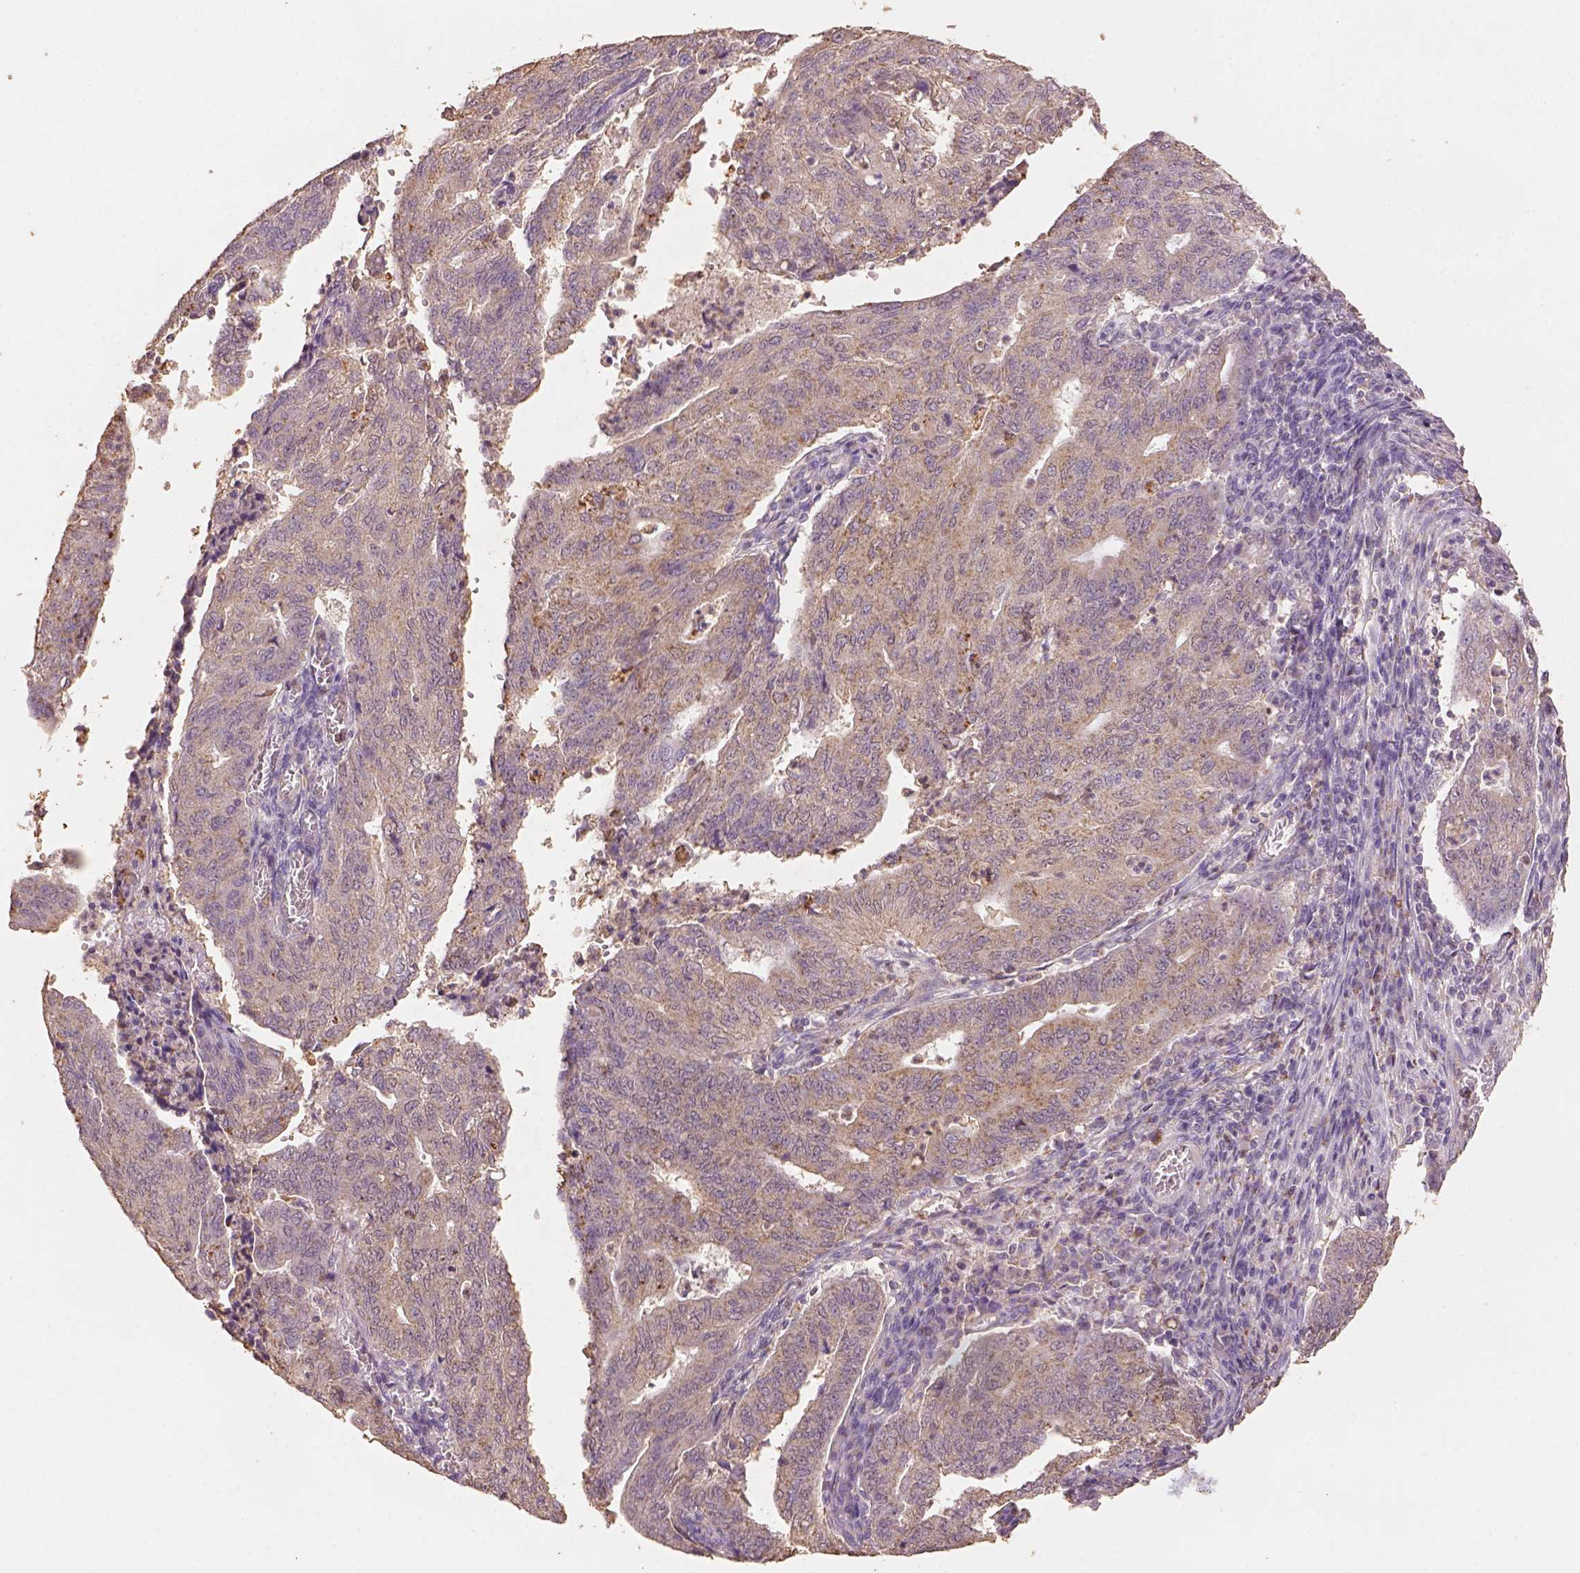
{"staining": {"intensity": "weak", "quantity": ">75%", "location": "cytoplasmic/membranous"}, "tissue": "endometrial cancer", "cell_type": "Tumor cells", "image_type": "cancer", "snomed": [{"axis": "morphology", "description": "Adenocarcinoma, NOS"}, {"axis": "topography", "description": "Endometrium"}], "caption": "This is an image of IHC staining of endometrial adenocarcinoma, which shows weak staining in the cytoplasmic/membranous of tumor cells.", "gene": "AP2B1", "patient": {"sex": "female", "age": 82}}